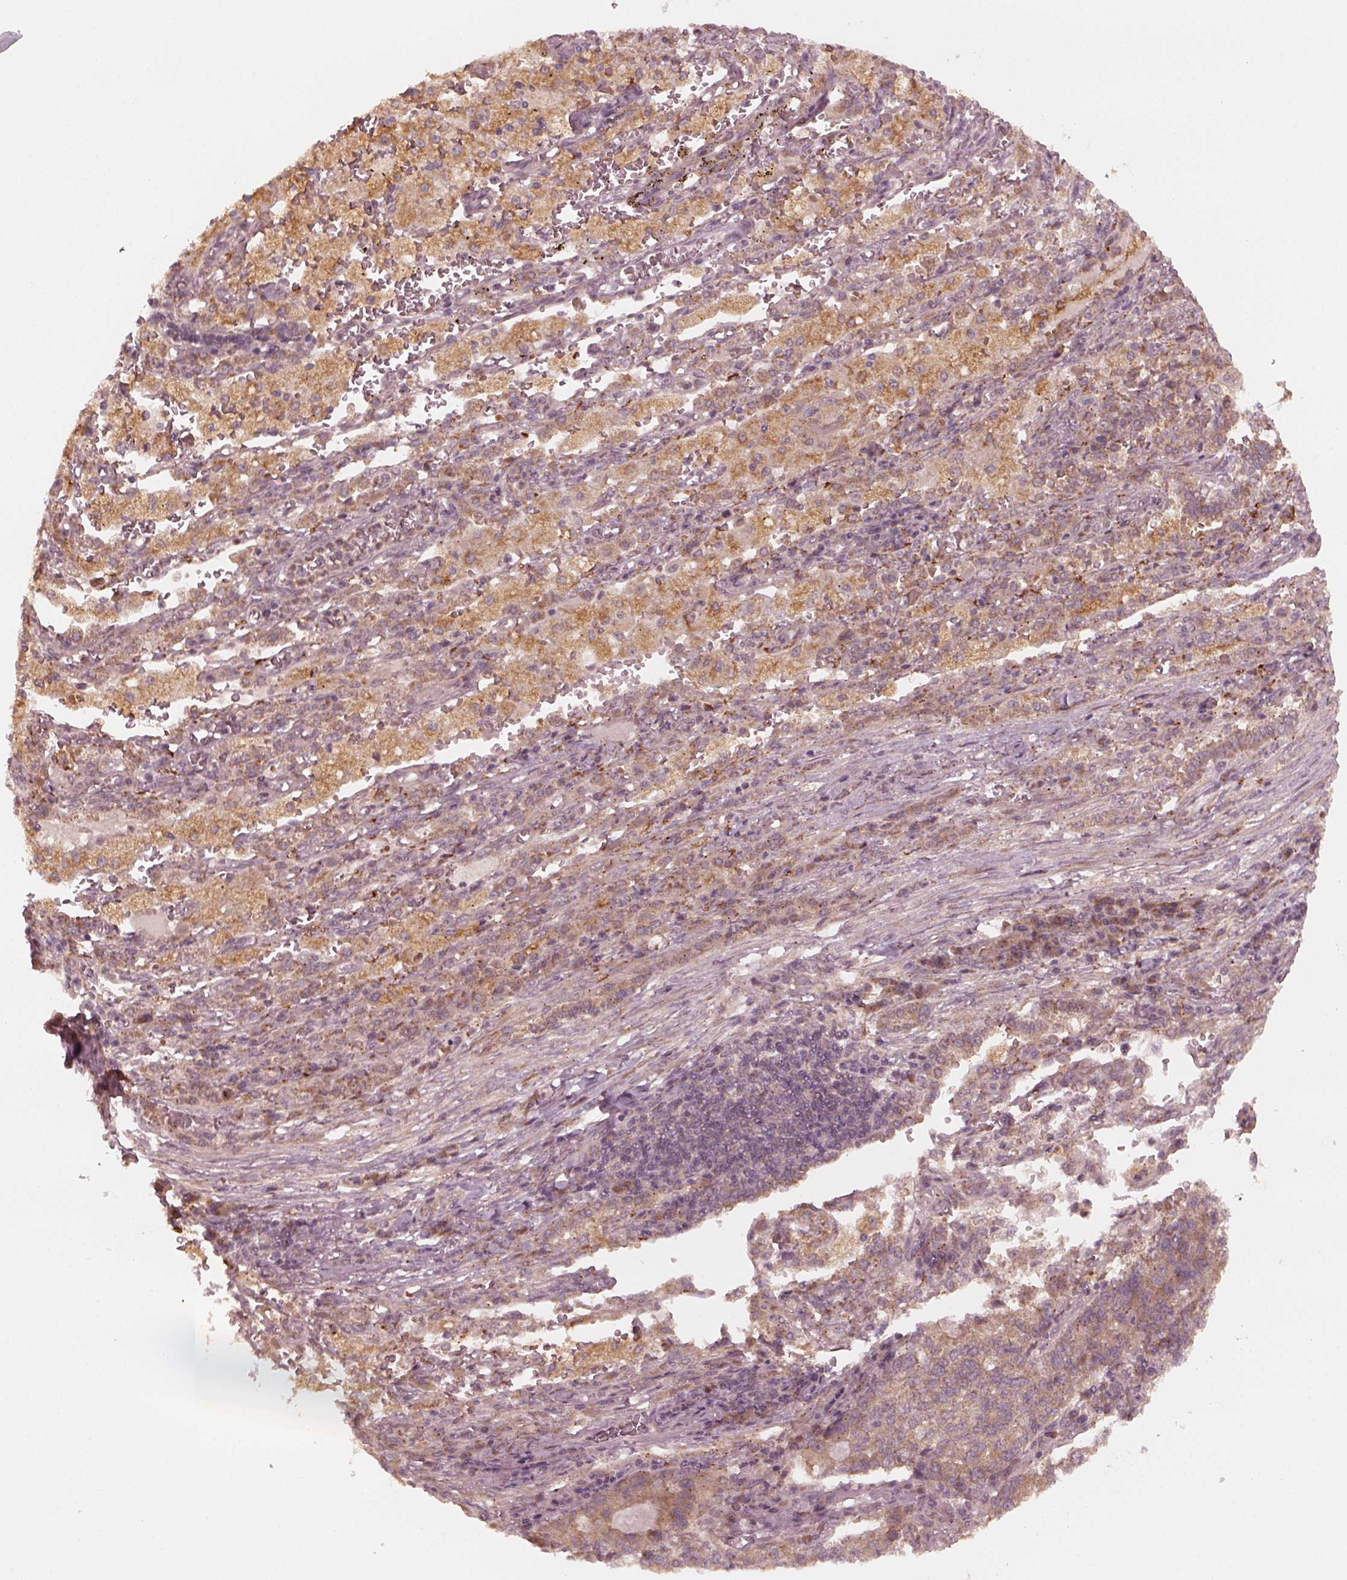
{"staining": {"intensity": "moderate", "quantity": "<25%", "location": "cytoplasmic/membranous"}, "tissue": "lung cancer", "cell_type": "Tumor cells", "image_type": "cancer", "snomed": [{"axis": "morphology", "description": "Adenocarcinoma, NOS"}, {"axis": "topography", "description": "Lung"}], "caption": "Immunohistochemistry (IHC) micrograph of human adenocarcinoma (lung) stained for a protein (brown), which reveals low levels of moderate cytoplasmic/membranous positivity in about <25% of tumor cells.", "gene": "FAF2", "patient": {"sex": "male", "age": 57}}